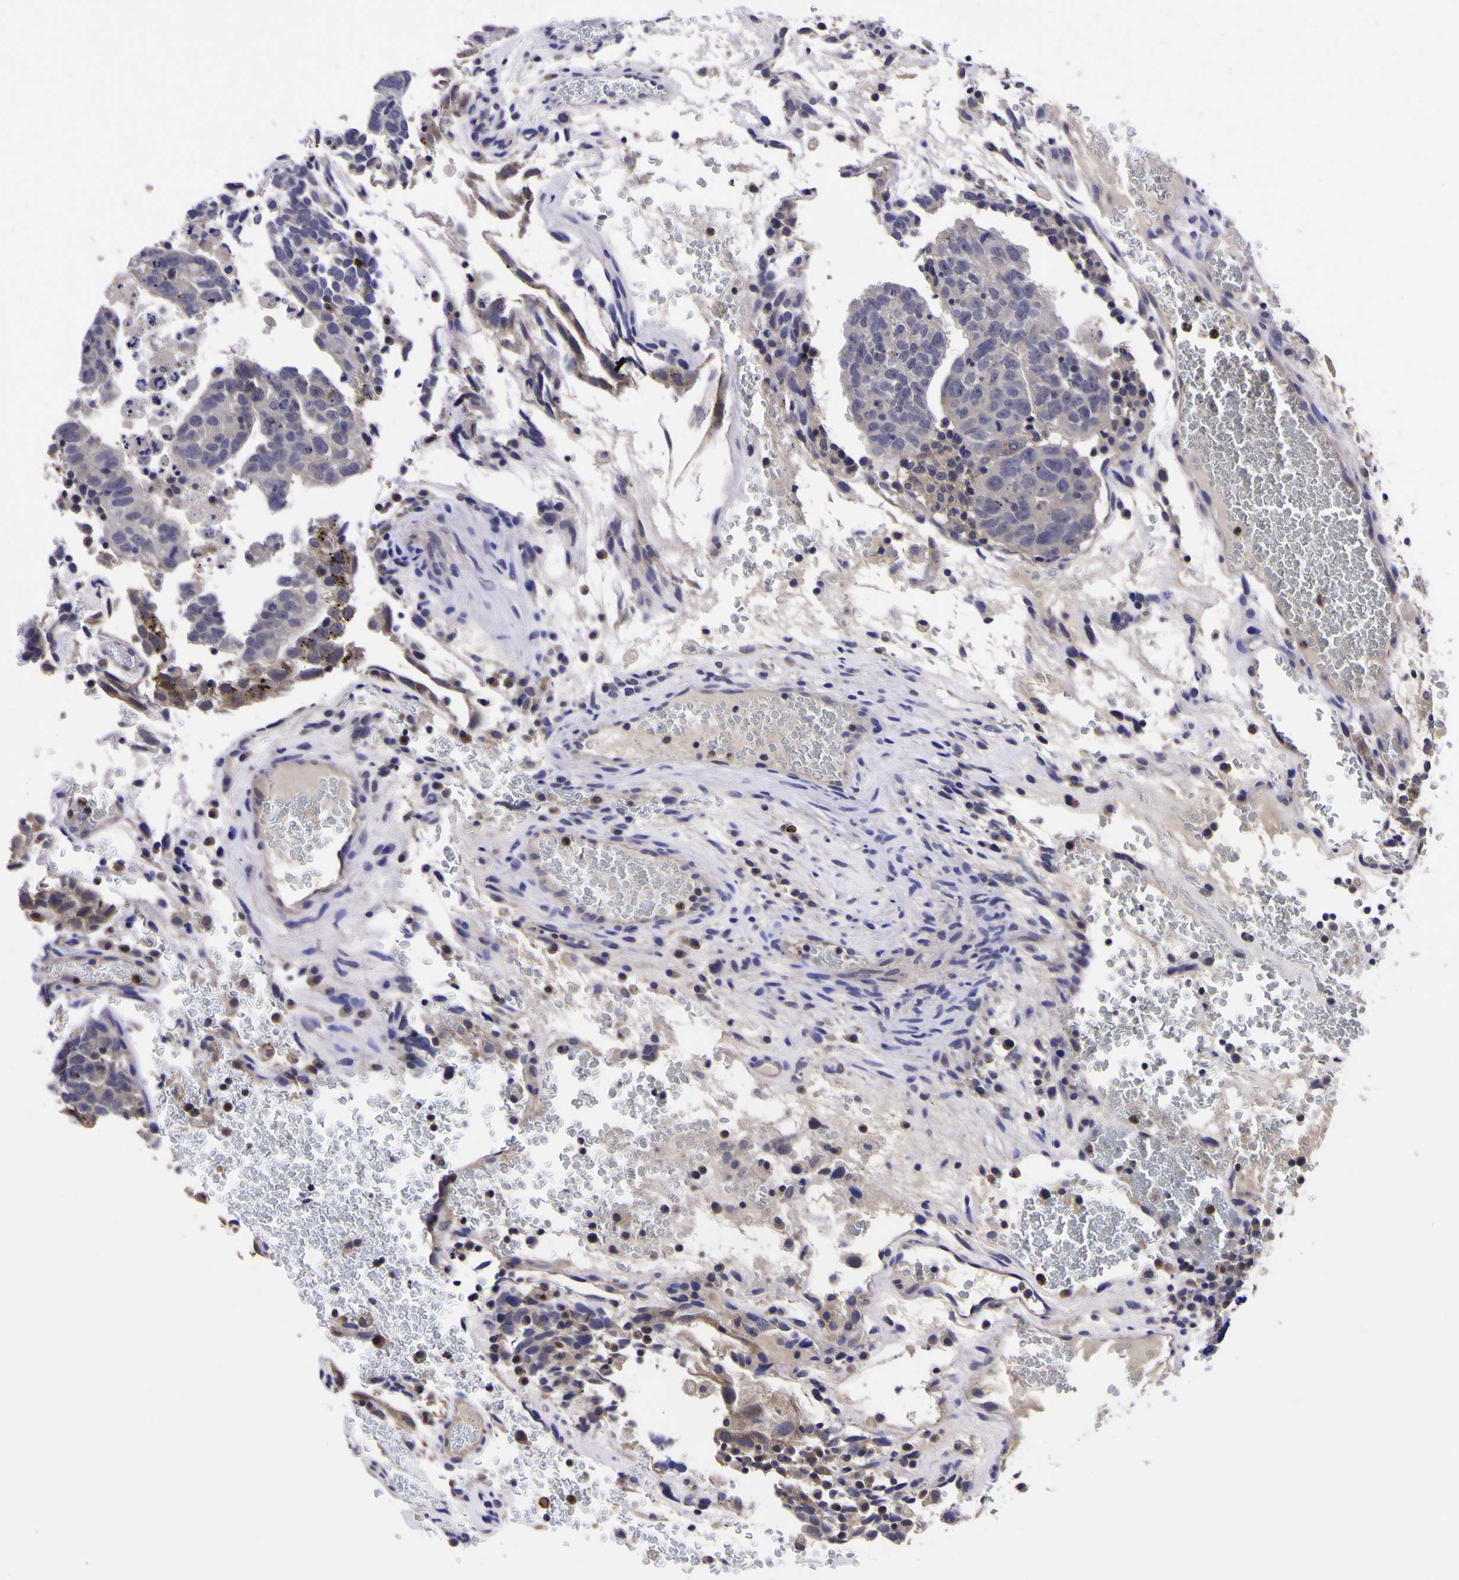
{"staining": {"intensity": "negative", "quantity": "none", "location": "none"}, "tissue": "testis cancer", "cell_type": "Tumor cells", "image_type": "cancer", "snomed": [{"axis": "morphology", "description": "Seminoma, NOS"}, {"axis": "morphology", "description": "Carcinoma, Embryonal, NOS"}, {"axis": "topography", "description": "Testis"}], "caption": "A histopathology image of testis cancer (seminoma) stained for a protein demonstrates no brown staining in tumor cells.", "gene": "MAPK14", "patient": {"sex": "male", "age": 52}}